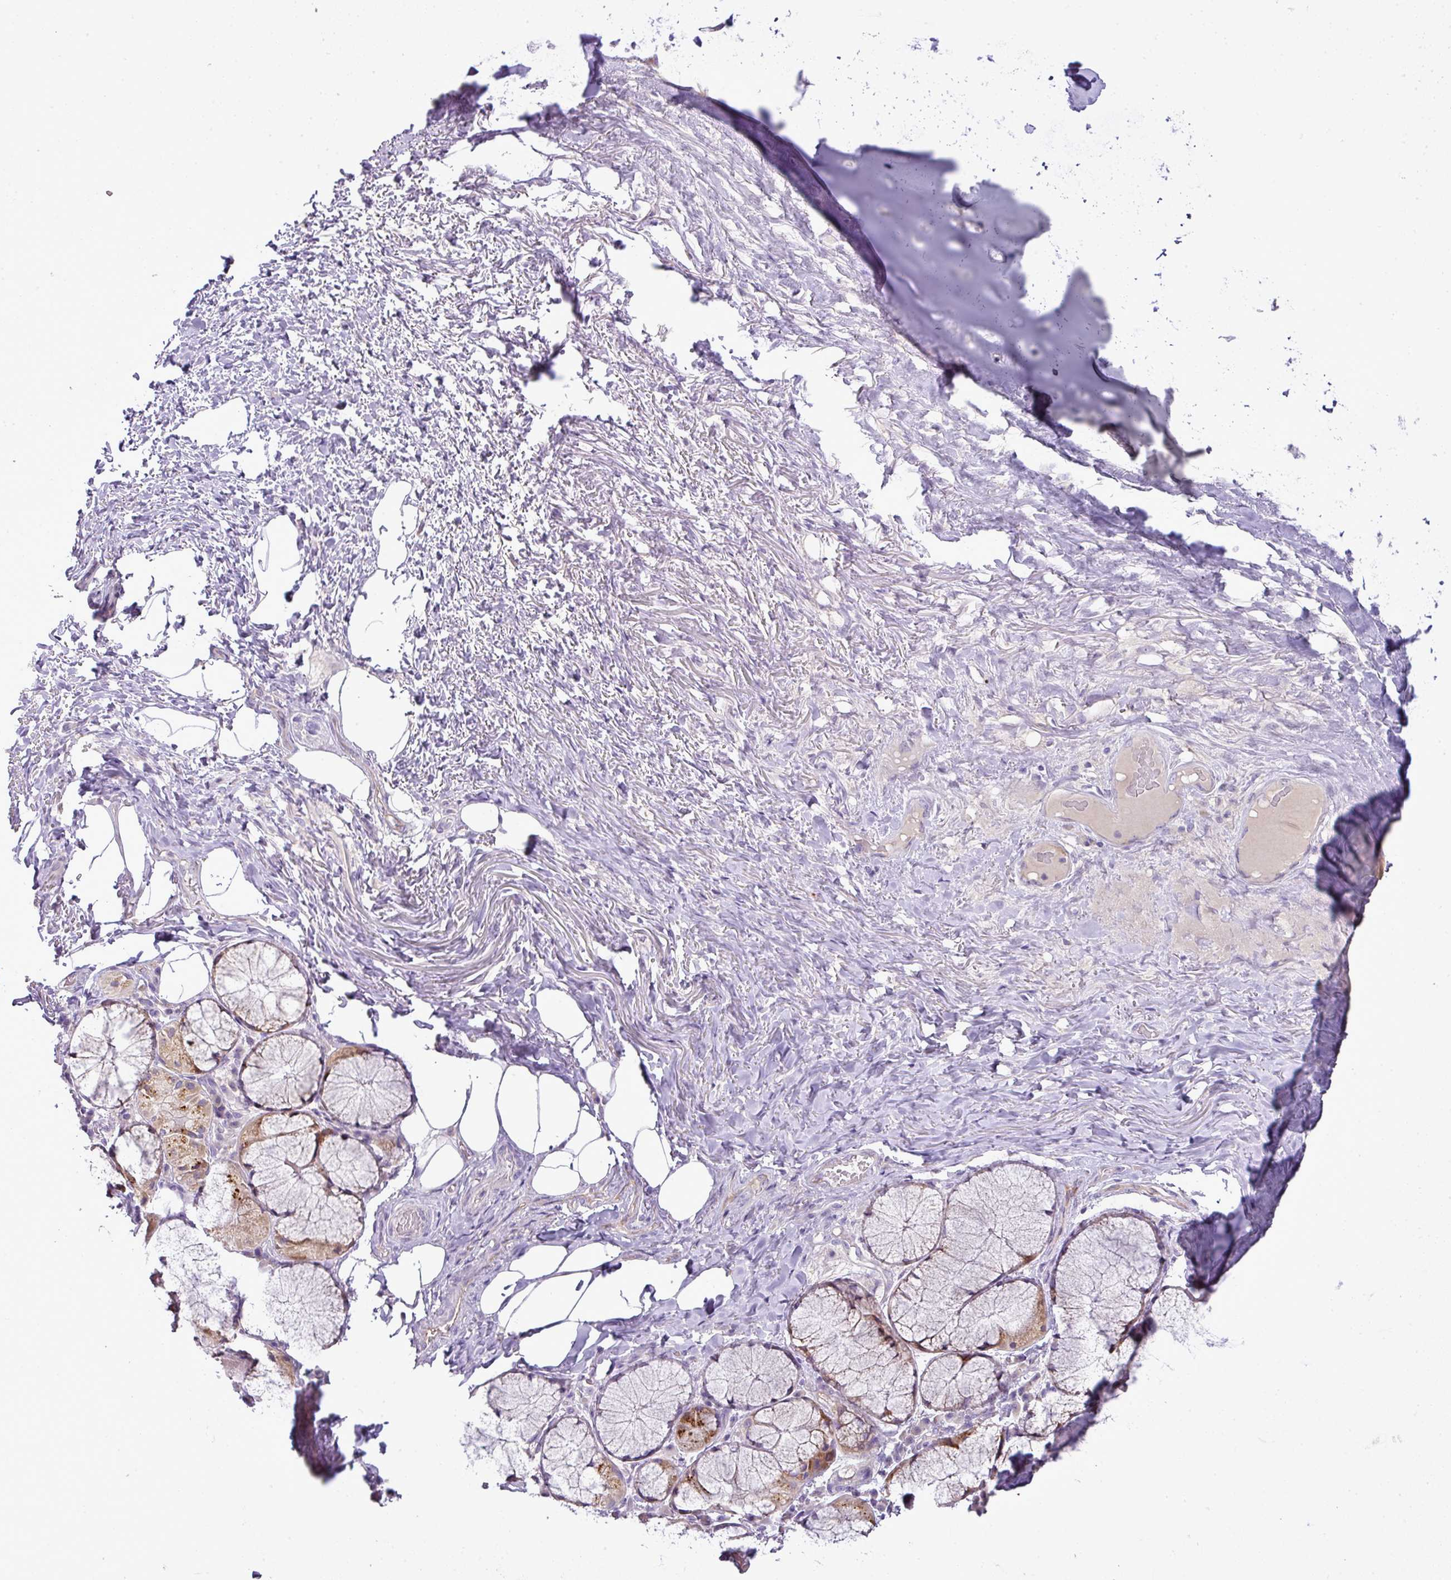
{"staining": {"intensity": "negative", "quantity": "none", "location": "none"}, "tissue": "adipose tissue", "cell_type": "Adipocytes", "image_type": "normal", "snomed": [{"axis": "morphology", "description": "Normal tissue, NOS"}, {"axis": "topography", "description": "Cartilage tissue"}, {"axis": "topography", "description": "Bronchus"}], "caption": "IHC image of benign adipose tissue: adipose tissue stained with DAB (3,3'-diaminobenzidine) demonstrates no significant protein positivity in adipocytes. Nuclei are stained in blue.", "gene": "BRINP2", "patient": {"sex": "male", "age": 56}}